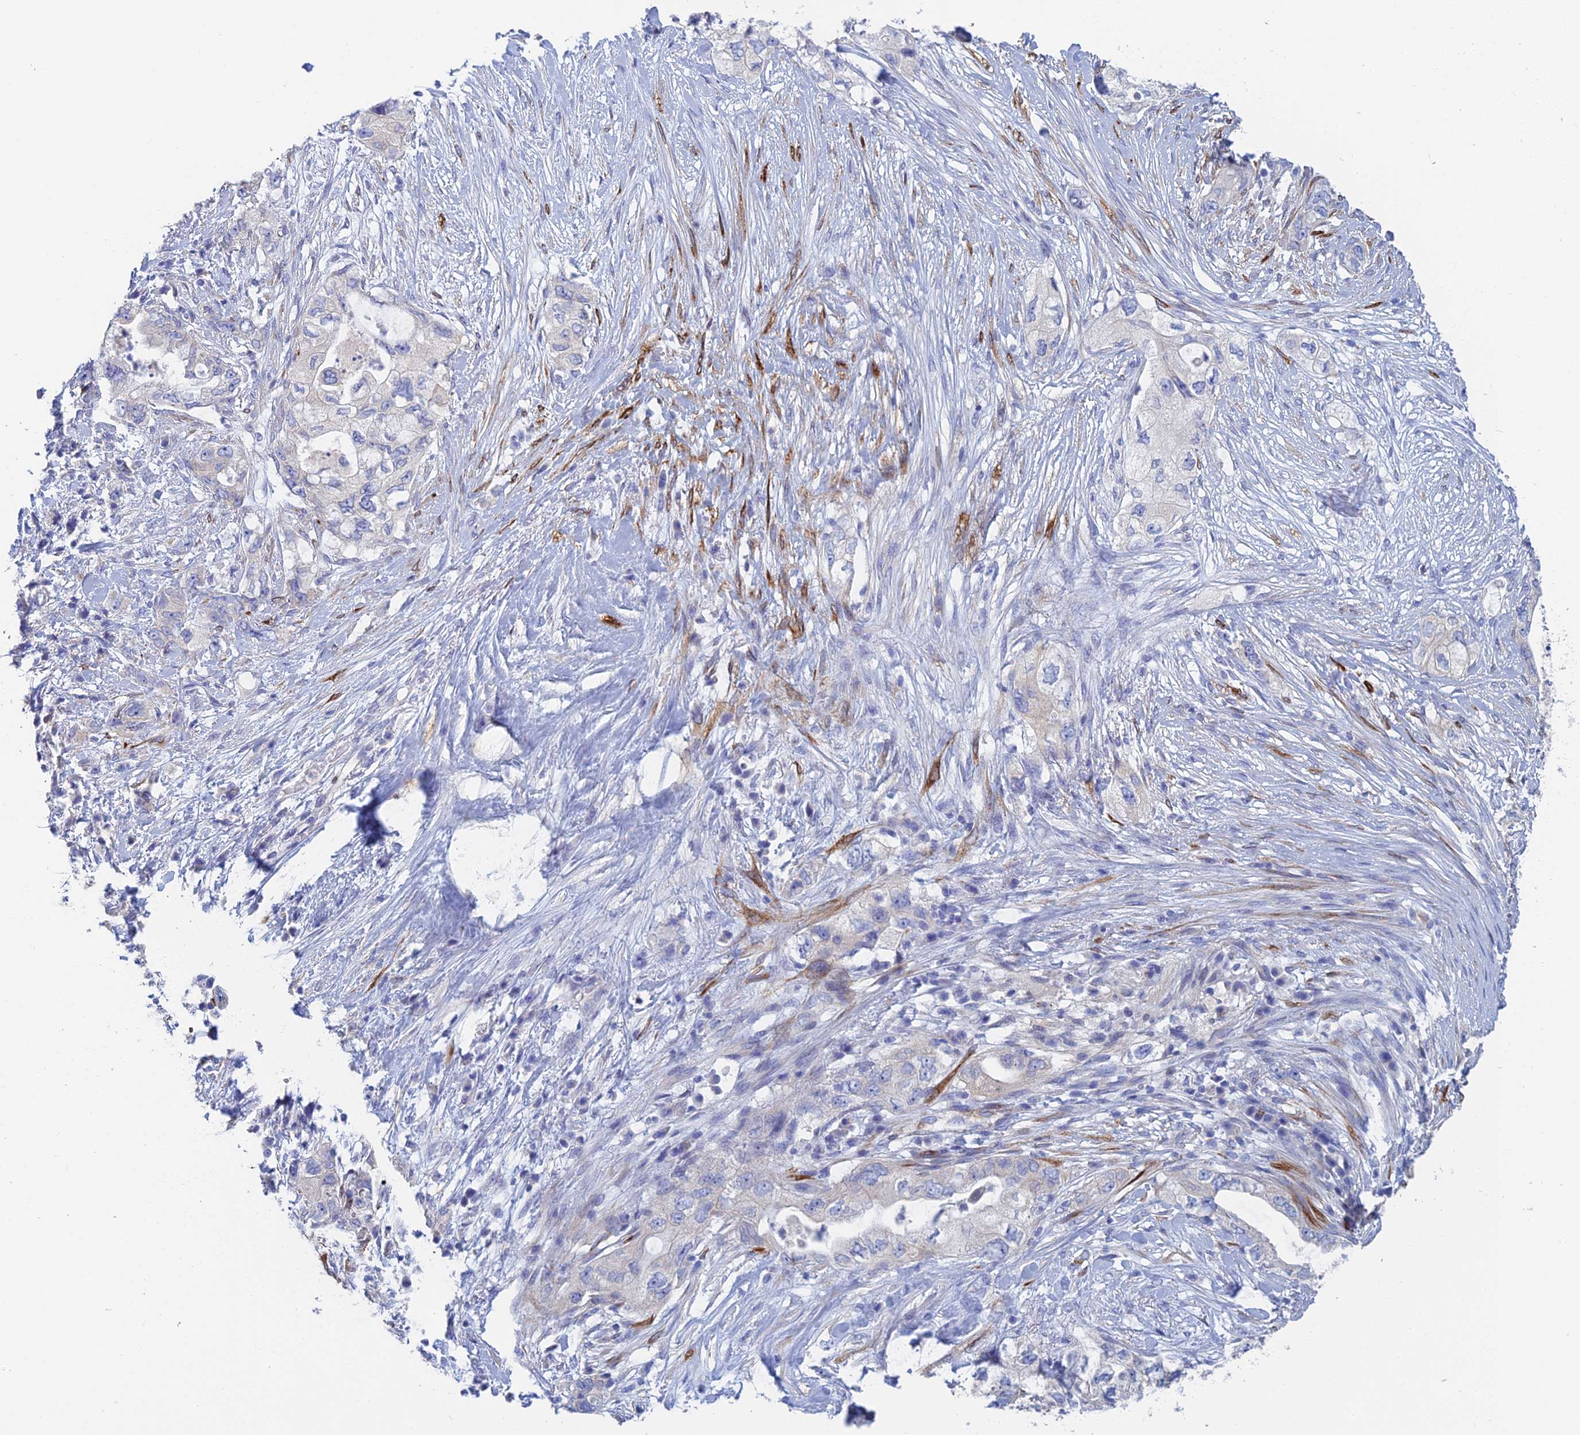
{"staining": {"intensity": "negative", "quantity": "none", "location": "none"}, "tissue": "pancreatic cancer", "cell_type": "Tumor cells", "image_type": "cancer", "snomed": [{"axis": "morphology", "description": "Adenocarcinoma, NOS"}, {"axis": "topography", "description": "Pancreas"}], "caption": "Tumor cells are negative for brown protein staining in pancreatic cancer. Nuclei are stained in blue.", "gene": "PCDHA8", "patient": {"sex": "female", "age": 73}}